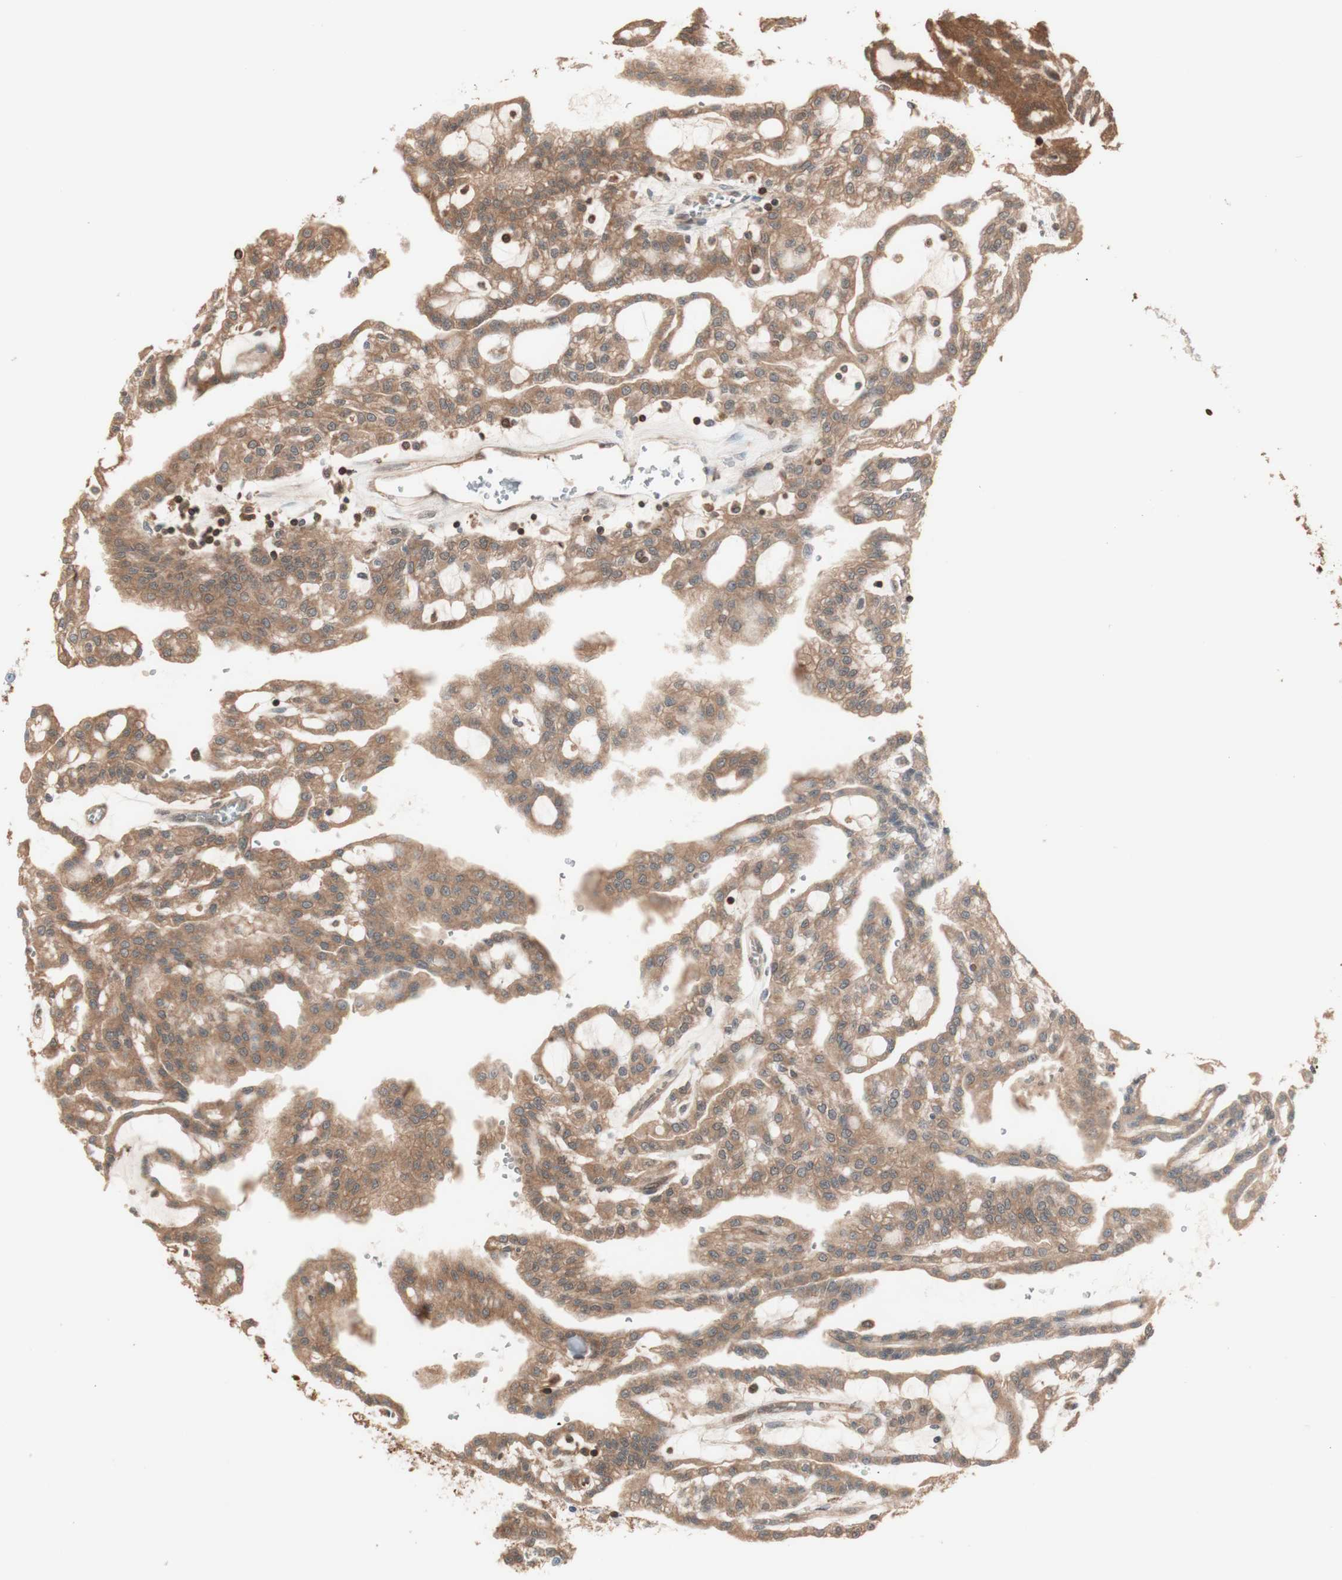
{"staining": {"intensity": "moderate", "quantity": ">75%", "location": "cytoplasmic/membranous"}, "tissue": "renal cancer", "cell_type": "Tumor cells", "image_type": "cancer", "snomed": [{"axis": "morphology", "description": "Adenocarcinoma, NOS"}, {"axis": "topography", "description": "Kidney"}], "caption": "Immunohistochemical staining of renal cancer (adenocarcinoma) shows medium levels of moderate cytoplasmic/membranous positivity in approximately >75% of tumor cells. (DAB (3,3'-diaminobenzidine) IHC, brown staining for protein, blue staining for nuclei).", "gene": "YWHAB", "patient": {"sex": "male", "age": 63}}